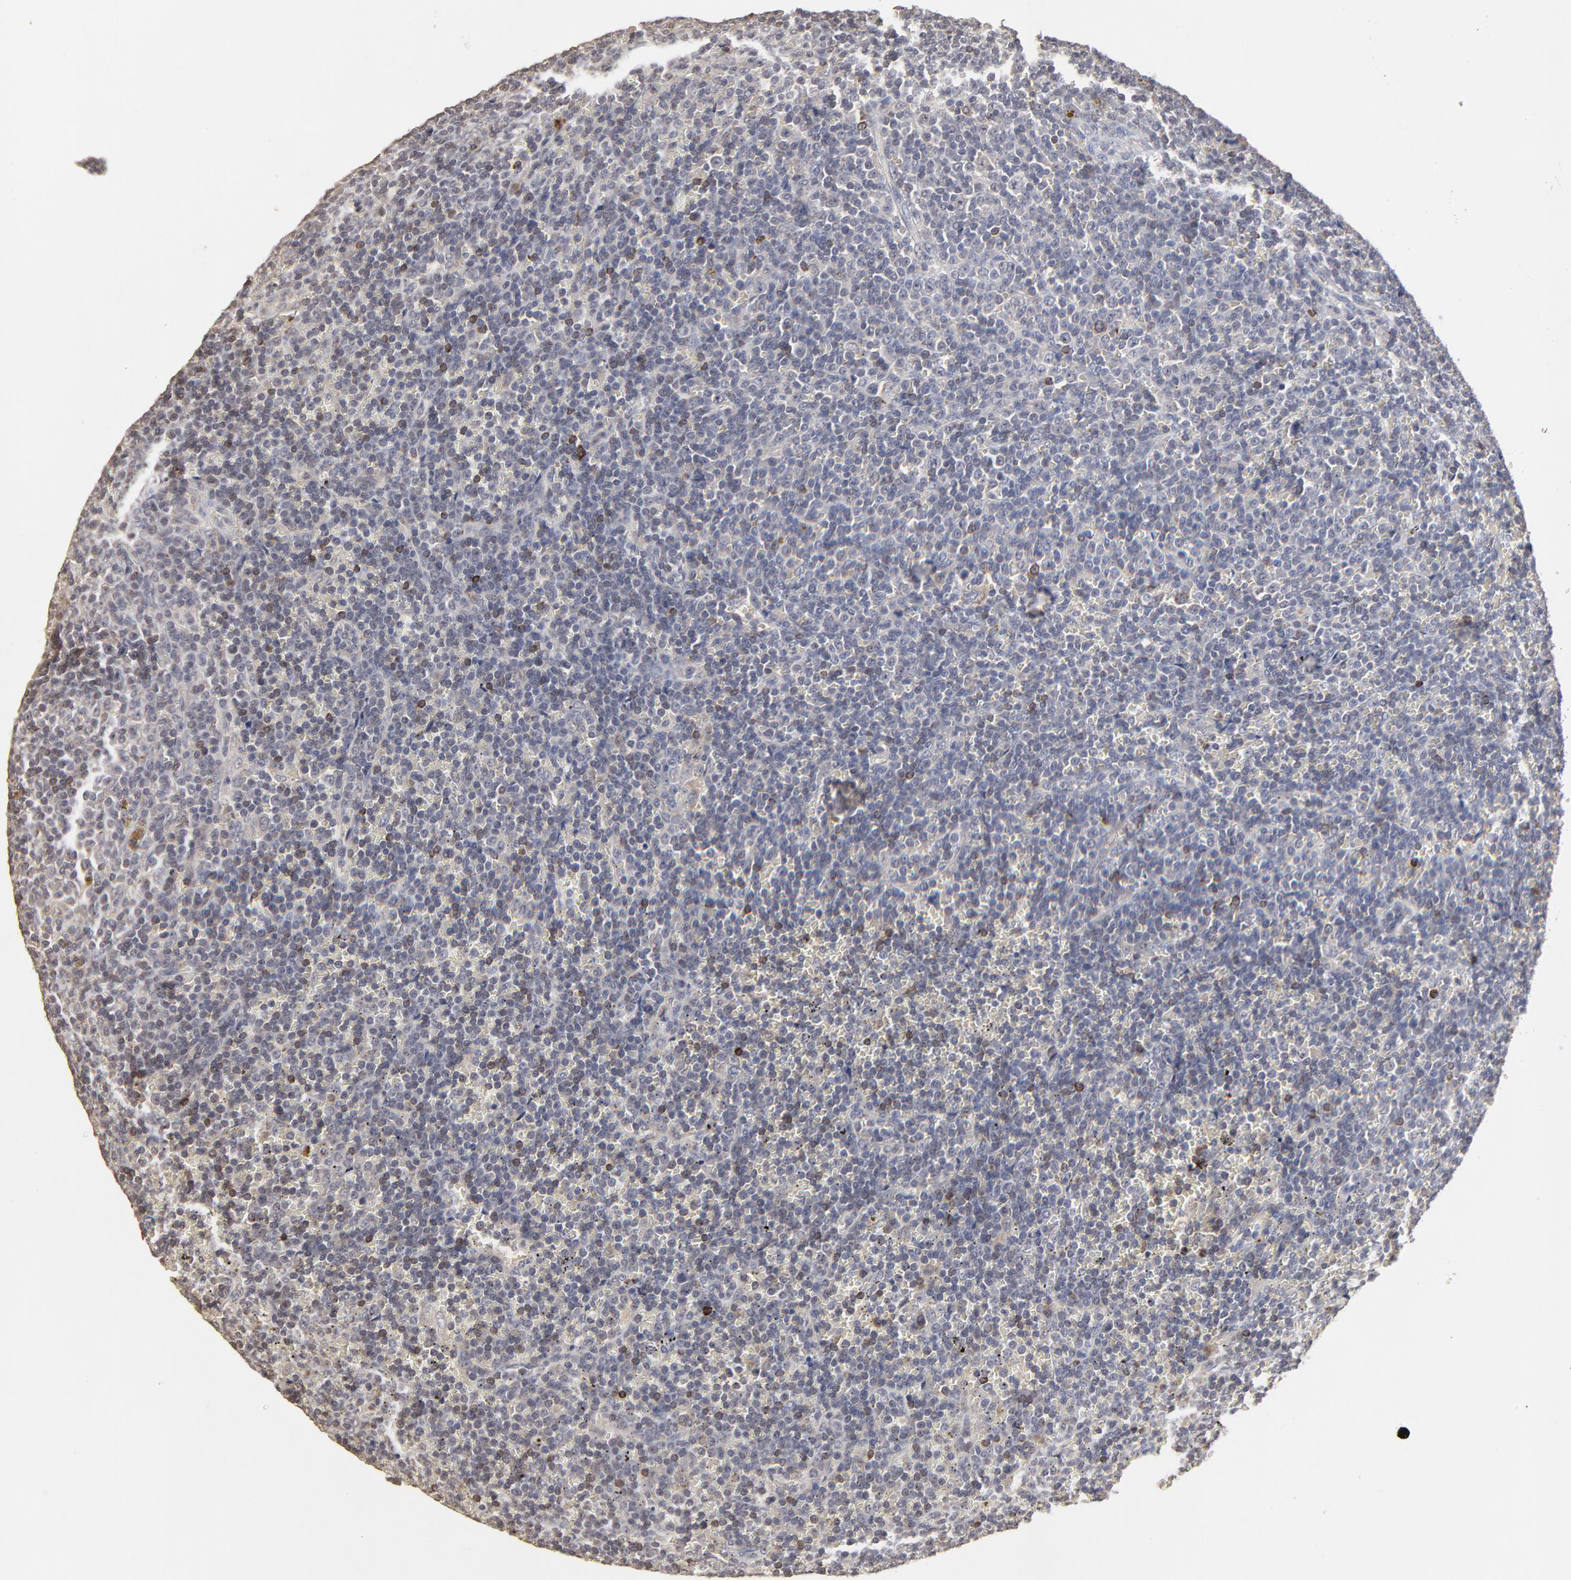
{"staining": {"intensity": "weak", "quantity": "<25%", "location": "nuclear"}, "tissue": "lymphoma", "cell_type": "Tumor cells", "image_type": "cancer", "snomed": [{"axis": "morphology", "description": "Malignant lymphoma, non-Hodgkin's type, Low grade"}, {"axis": "topography", "description": "Spleen"}], "caption": "The IHC image has no significant expression in tumor cells of malignant lymphoma, non-Hodgkin's type (low-grade) tissue. (DAB IHC with hematoxylin counter stain).", "gene": "VPREB3", "patient": {"sex": "male", "age": 80}}